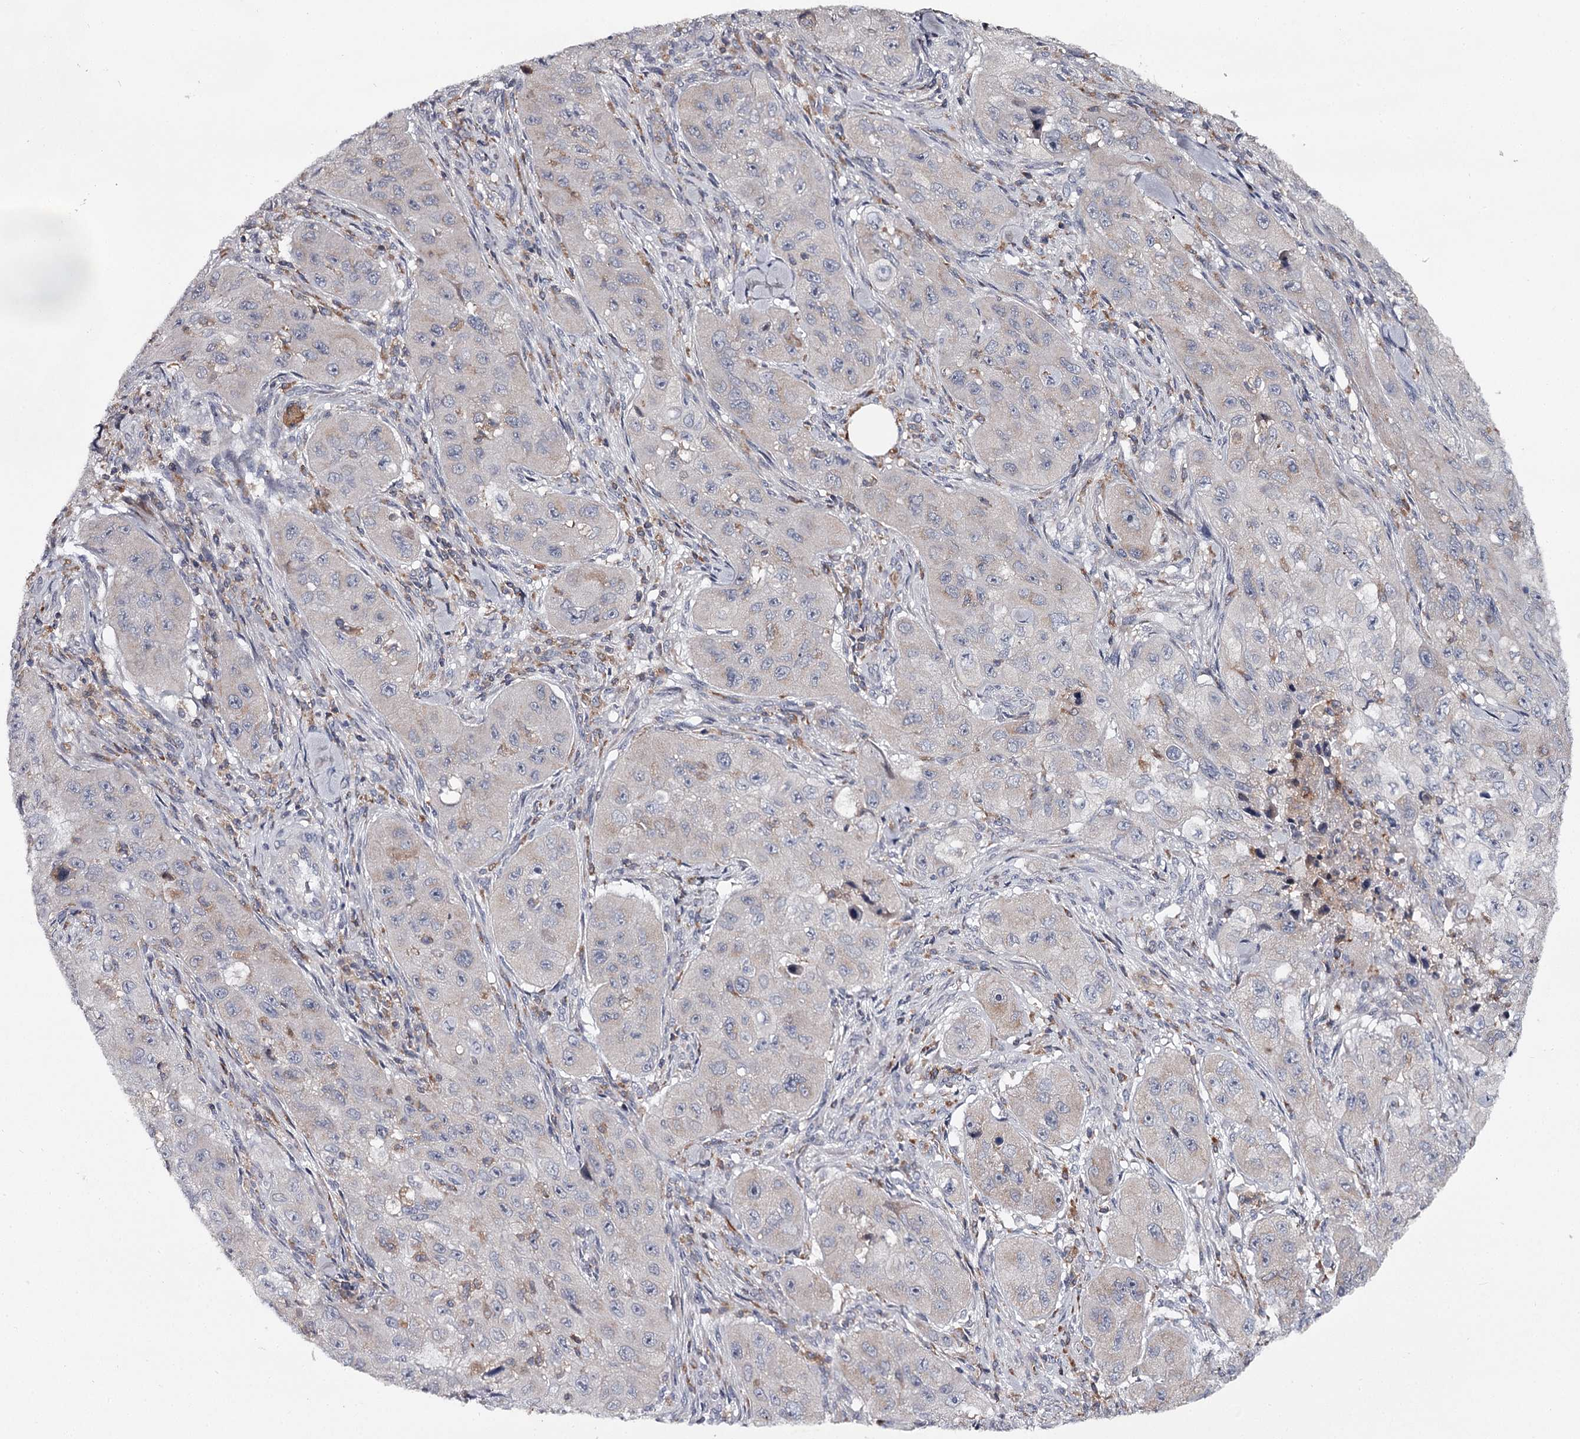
{"staining": {"intensity": "negative", "quantity": "none", "location": "none"}, "tissue": "skin cancer", "cell_type": "Tumor cells", "image_type": "cancer", "snomed": [{"axis": "morphology", "description": "Squamous cell carcinoma, NOS"}, {"axis": "topography", "description": "Skin"}, {"axis": "topography", "description": "Subcutis"}], "caption": "Immunohistochemistry (IHC) of human skin cancer displays no staining in tumor cells.", "gene": "RASSF6", "patient": {"sex": "male", "age": 73}}